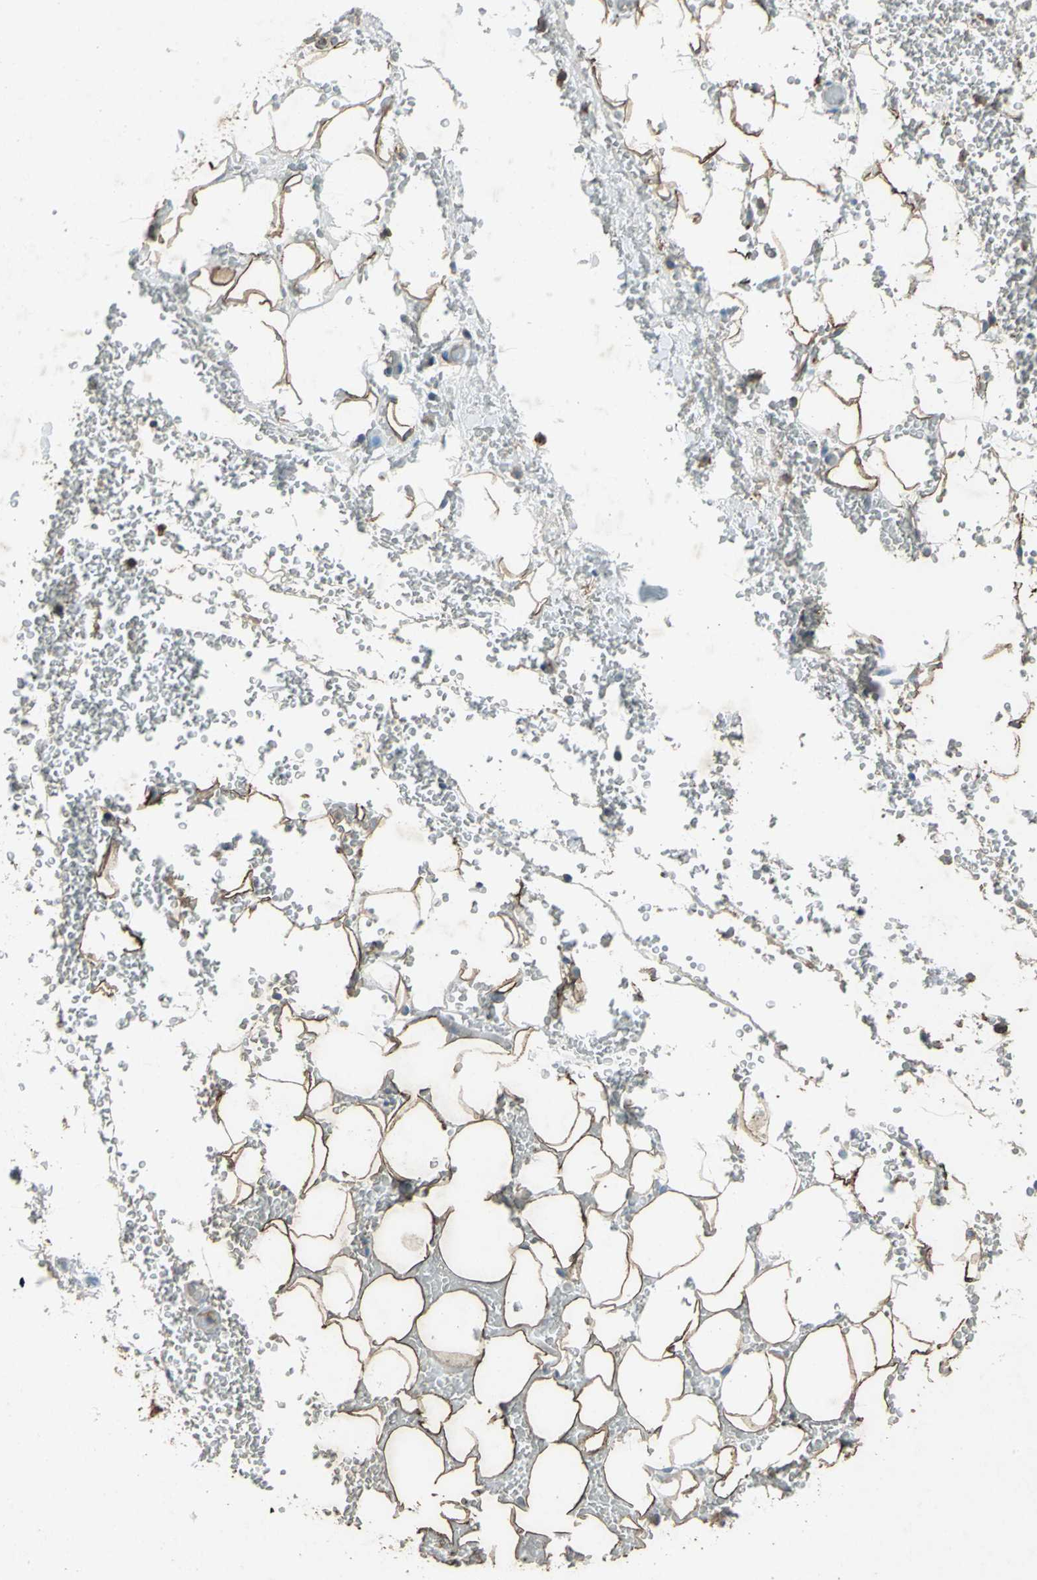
{"staining": {"intensity": "moderate", "quantity": ">75%", "location": "cytoplasmic/membranous"}, "tissue": "adipose tissue", "cell_type": "Adipocytes", "image_type": "normal", "snomed": [{"axis": "morphology", "description": "Normal tissue, NOS"}, {"axis": "morphology", "description": "Inflammation, NOS"}, {"axis": "topography", "description": "Breast"}], "caption": "Brown immunohistochemical staining in benign adipose tissue displays moderate cytoplasmic/membranous expression in approximately >75% of adipocytes. Using DAB (brown) and hematoxylin (blue) stains, captured at high magnification using brightfield microscopy.", "gene": "CCR6", "patient": {"sex": "female", "age": 65}}